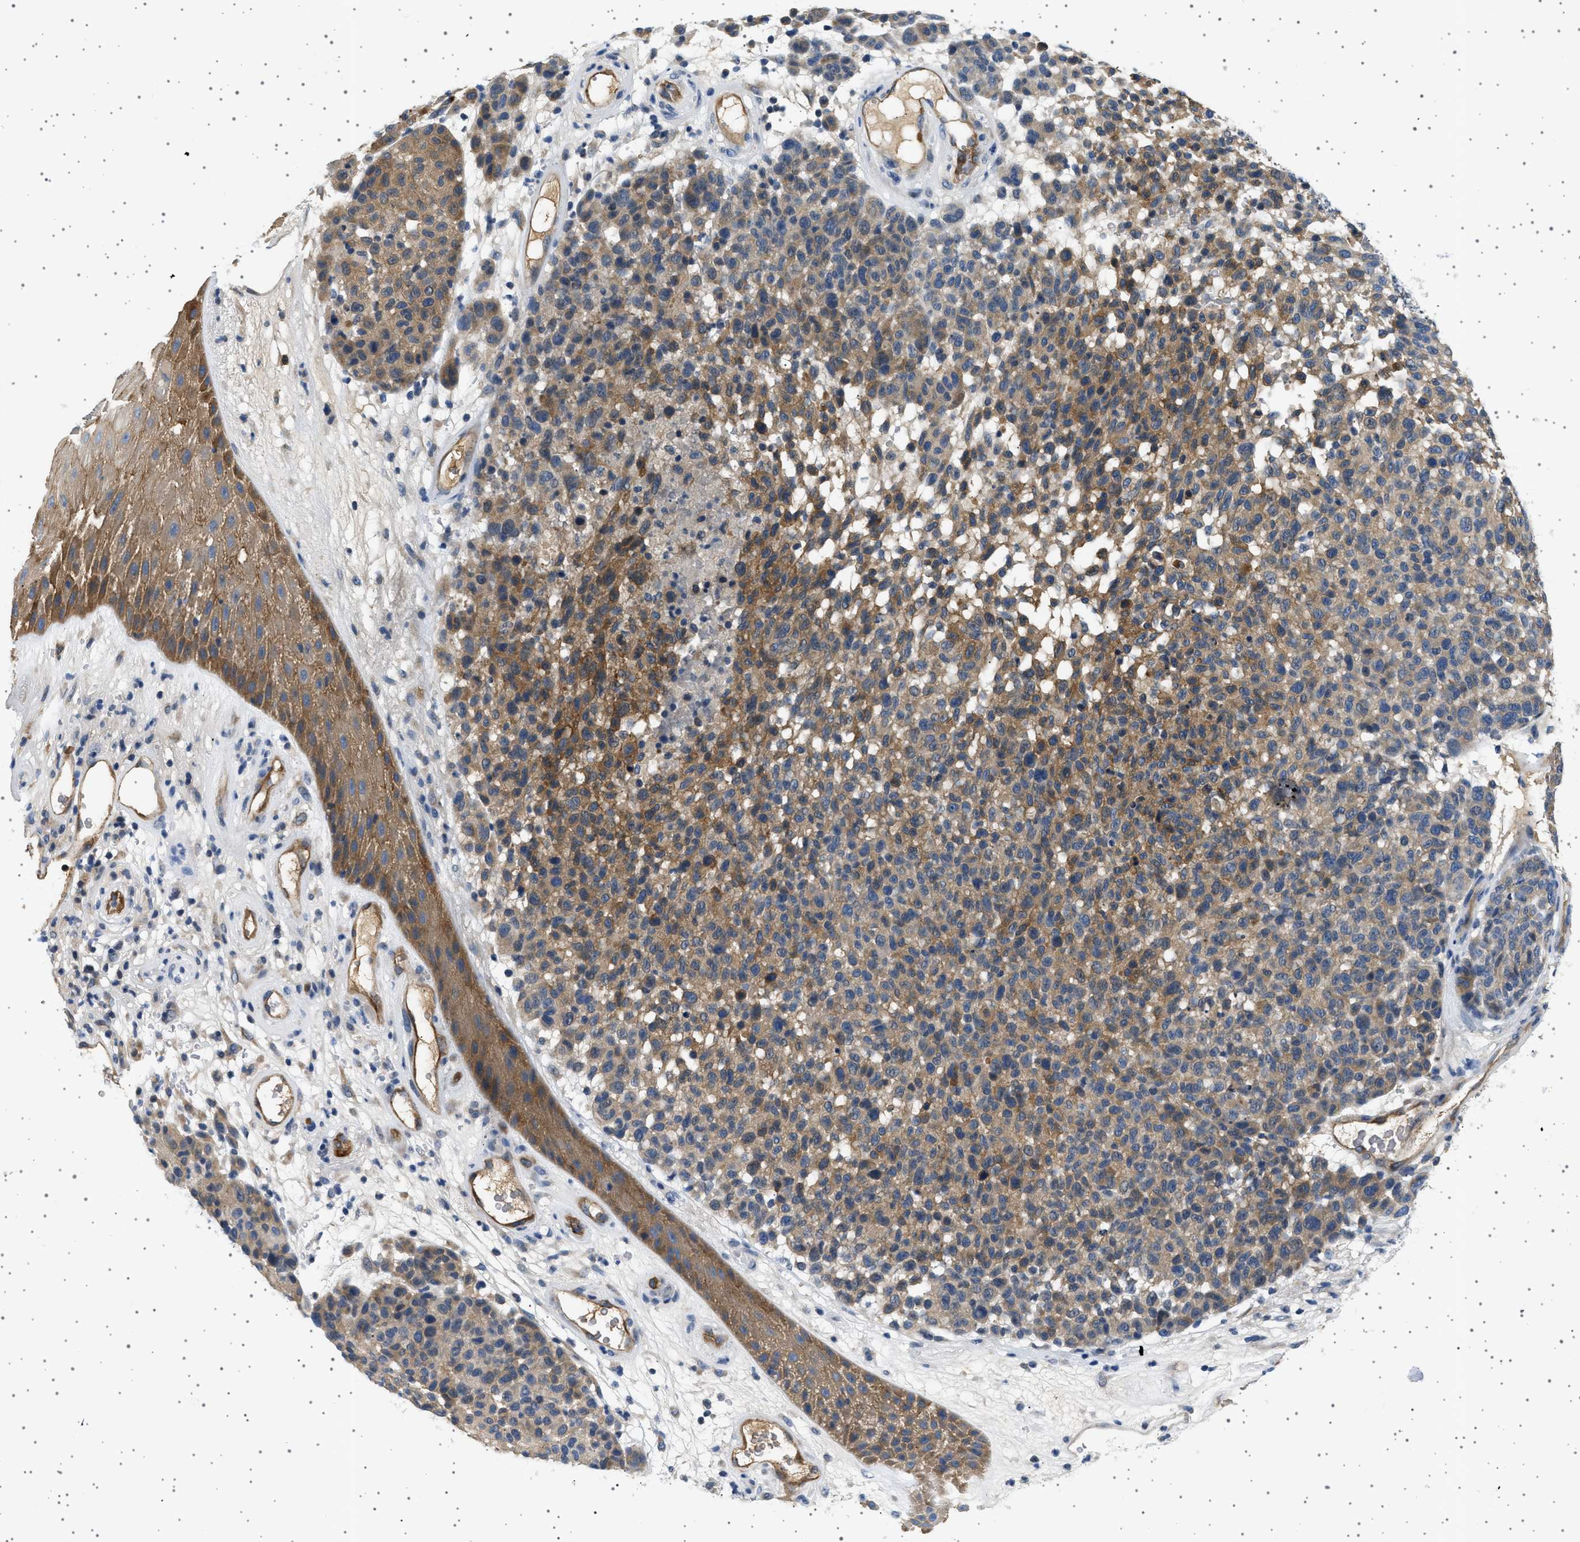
{"staining": {"intensity": "moderate", "quantity": ">75%", "location": "cytoplasmic/membranous"}, "tissue": "melanoma", "cell_type": "Tumor cells", "image_type": "cancer", "snomed": [{"axis": "morphology", "description": "Malignant melanoma, NOS"}, {"axis": "topography", "description": "Skin"}], "caption": "A high-resolution image shows immunohistochemistry (IHC) staining of malignant melanoma, which shows moderate cytoplasmic/membranous expression in approximately >75% of tumor cells.", "gene": "PLPP6", "patient": {"sex": "male", "age": 59}}